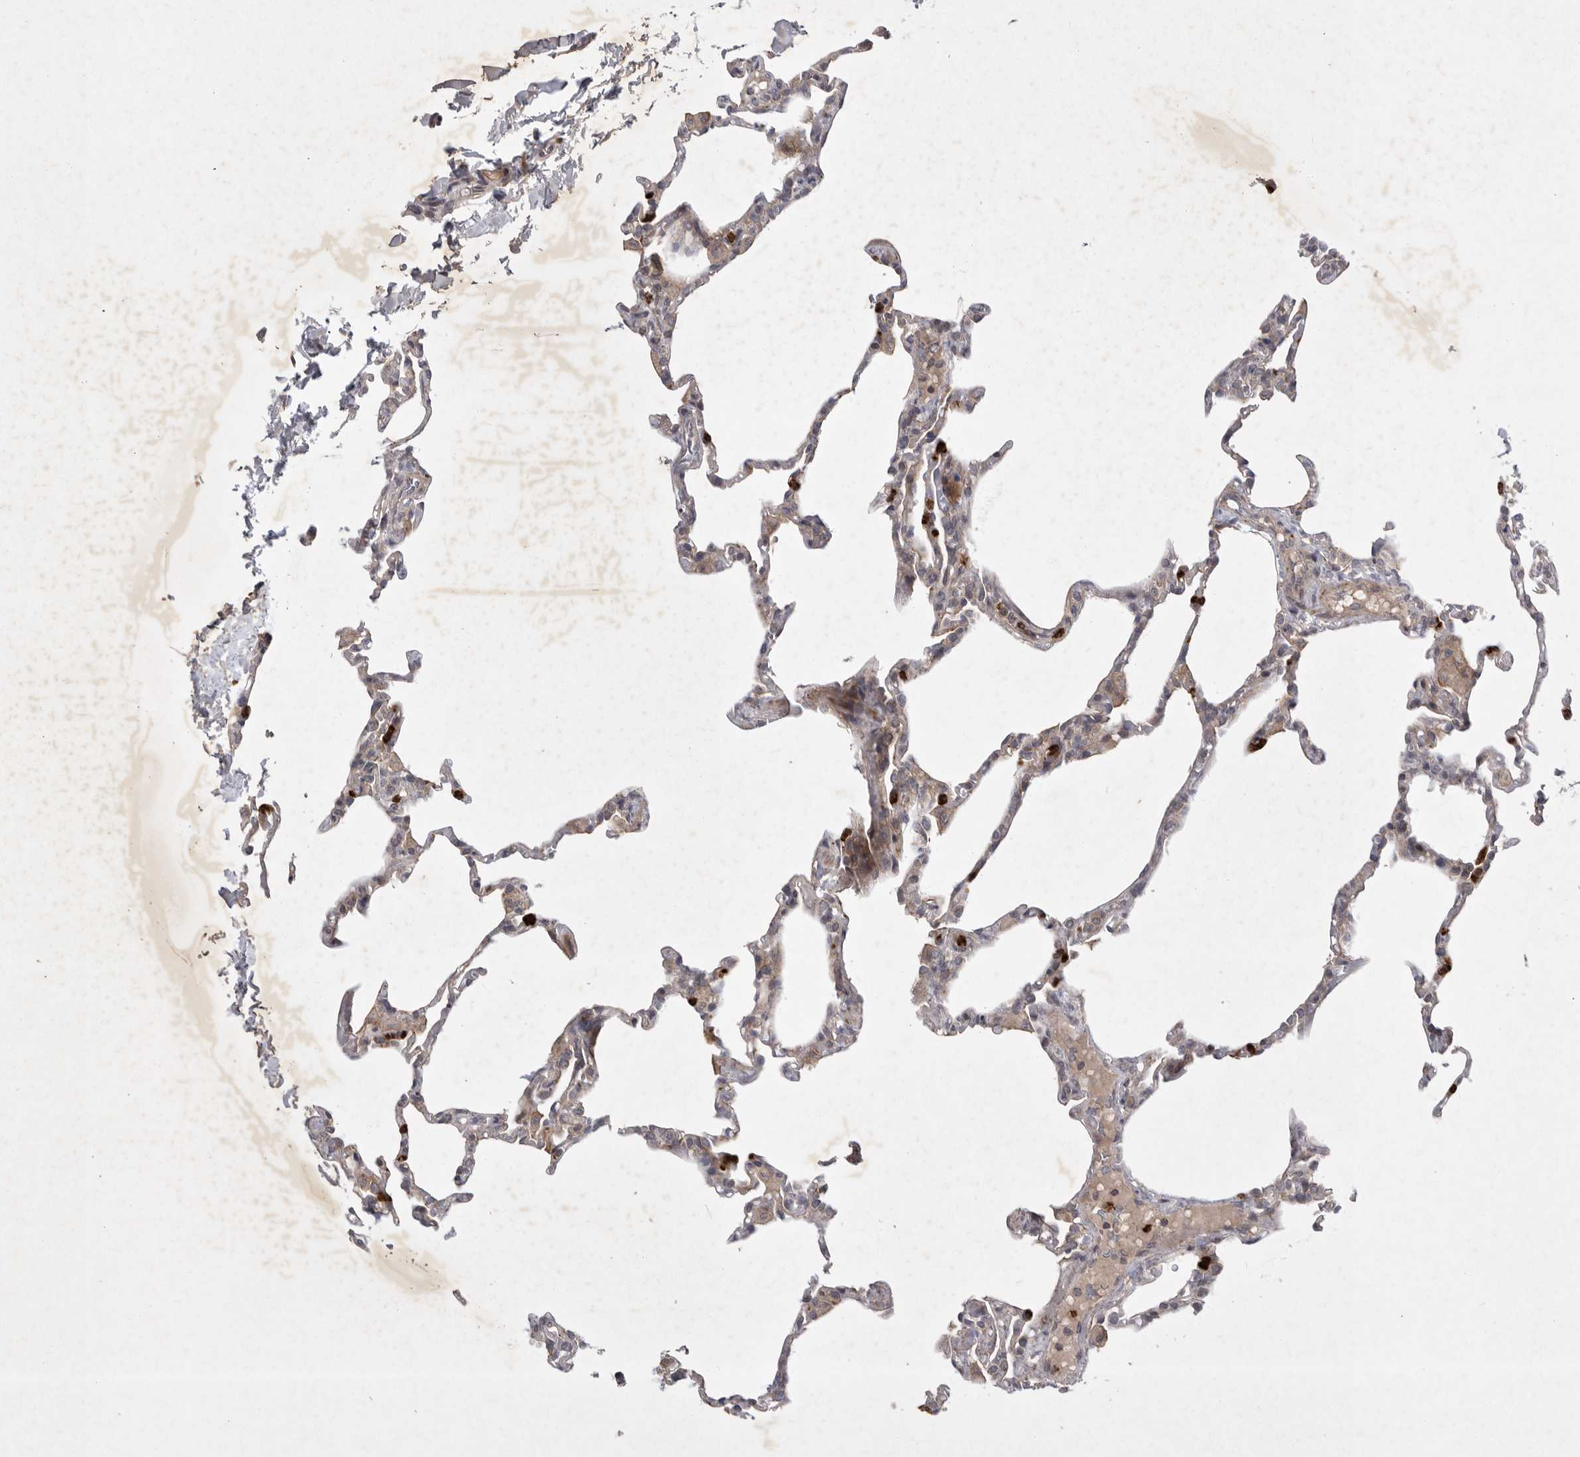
{"staining": {"intensity": "negative", "quantity": "none", "location": "none"}, "tissue": "lung", "cell_type": "Alveolar cells", "image_type": "normal", "snomed": [{"axis": "morphology", "description": "Normal tissue, NOS"}, {"axis": "topography", "description": "Lung"}], "caption": "DAB (3,3'-diaminobenzidine) immunohistochemical staining of normal lung exhibits no significant positivity in alveolar cells. Nuclei are stained in blue.", "gene": "UBE3D", "patient": {"sex": "male", "age": 20}}